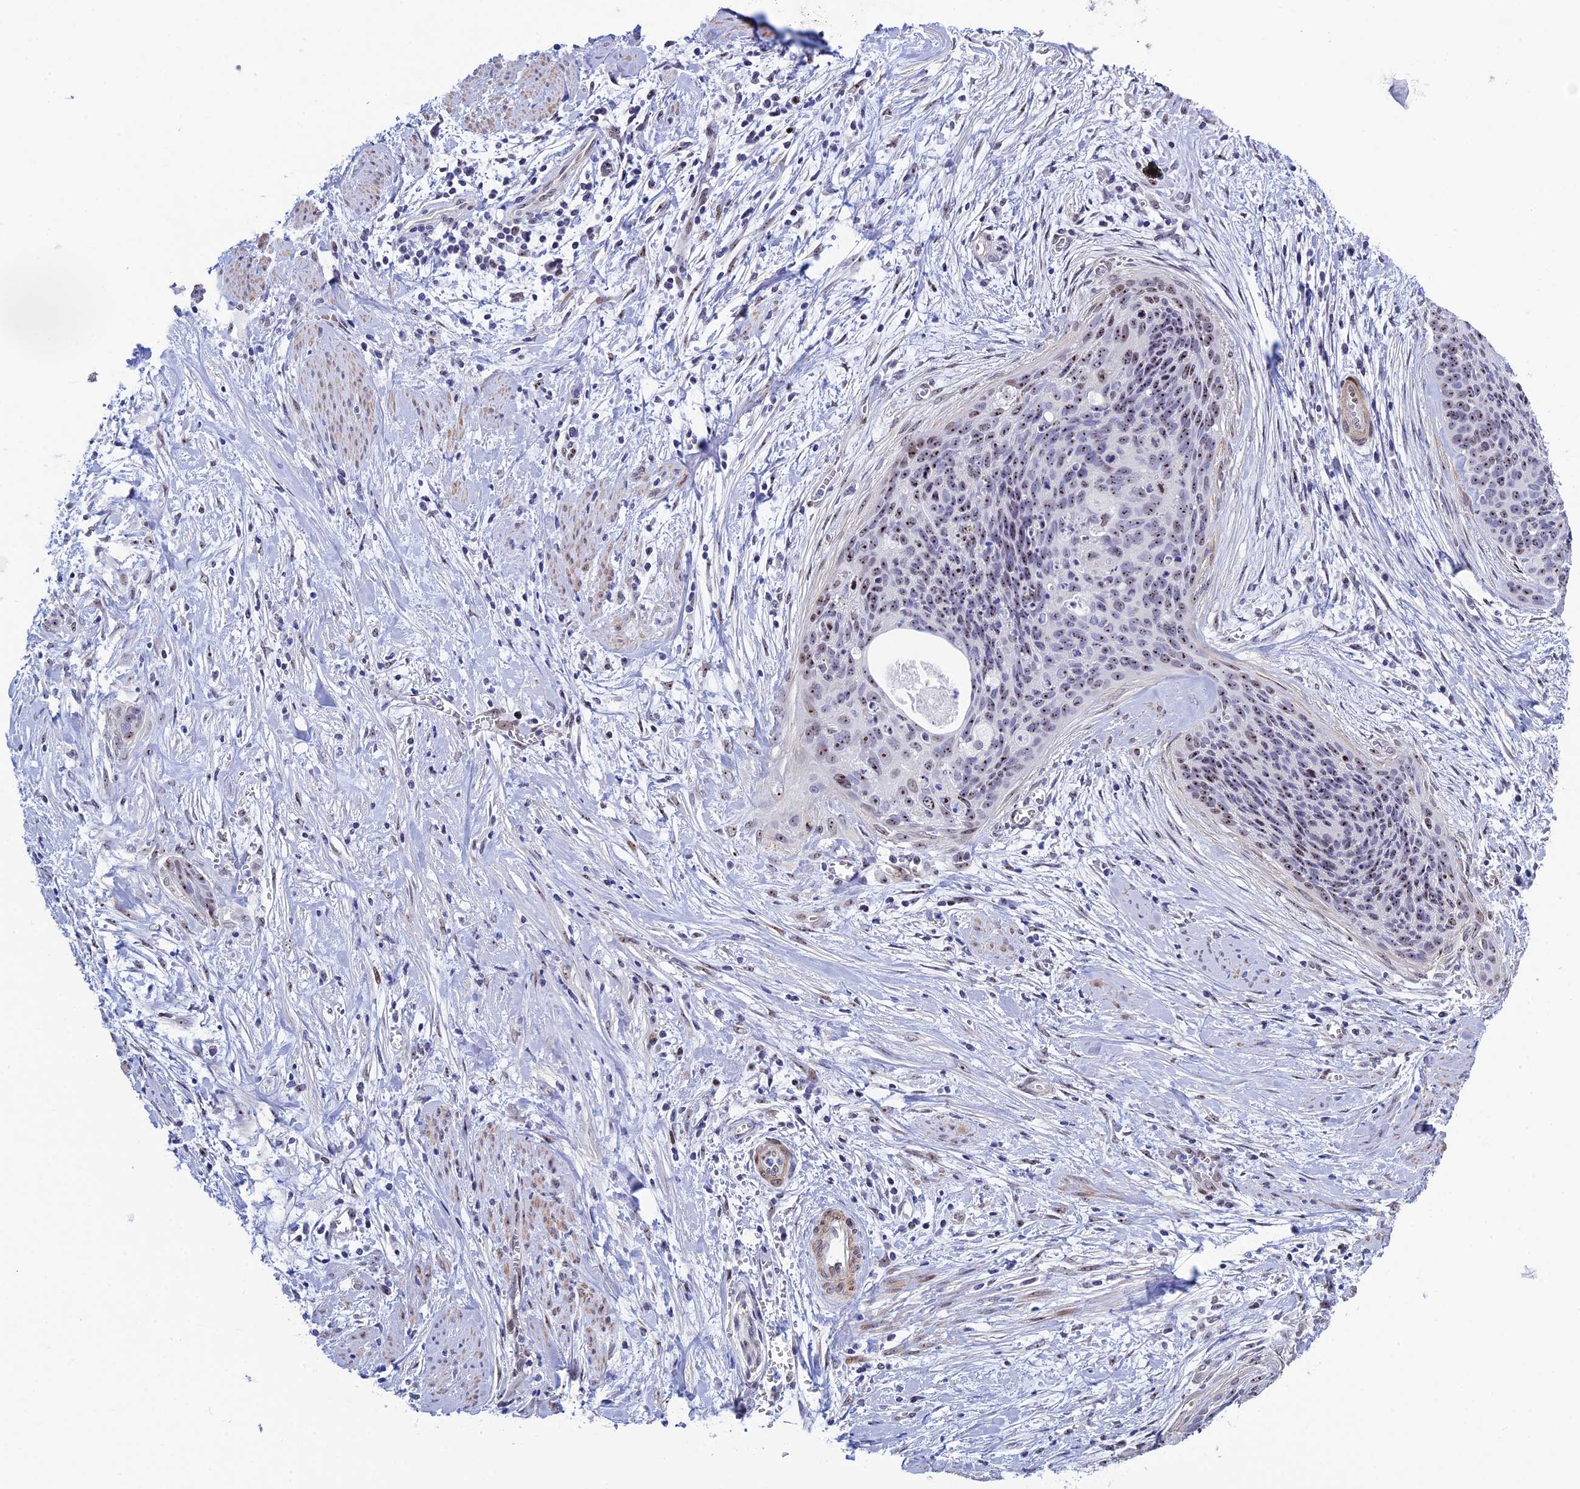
{"staining": {"intensity": "moderate", "quantity": "25%-75%", "location": "nuclear"}, "tissue": "cervical cancer", "cell_type": "Tumor cells", "image_type": "cancer", "snomed": [{"axis": "morphology", "description": "Squamous cell carcinoma, NOS"}, {"axis": "topography", "description": "Cervix"}], "caption": "About 25%-75% of tumor cells in human cervical cancer exhibit moderate nuclear protein expression as visualized by brown immunohistochemical staining.", "gene": "CCDC86", "patient": {"sex": "female", "age": 55}}